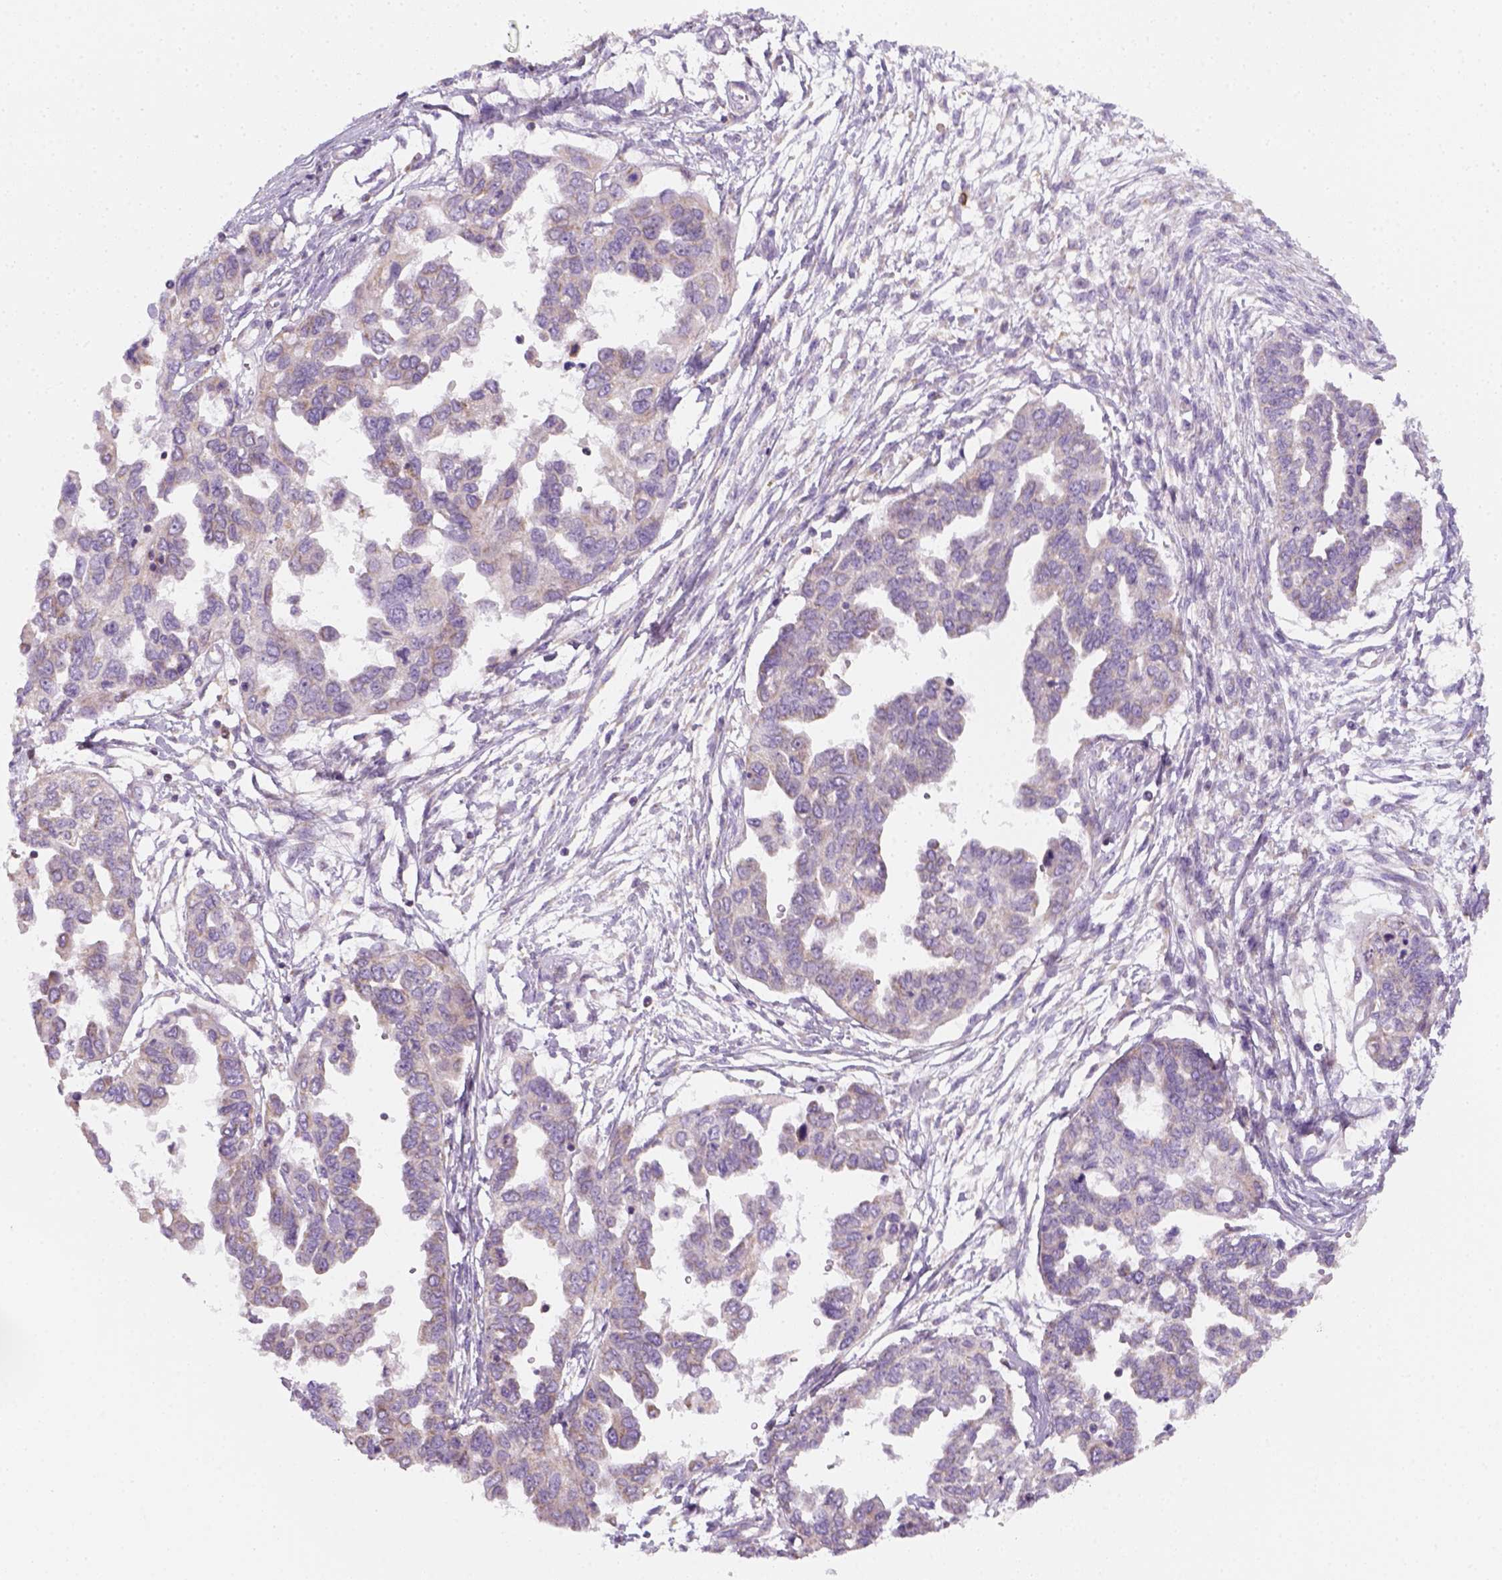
{"staining": {"intensity": "negative", "quantity": "none", "location": "none"}, "tissue": "ovarian cancer", "cell_type": "Tumor cells", "image_type": "cancer", "snomed": [{"axis": "morphology", "description": "Cystadenocarcinoma, serous, NOS"}, {"axis": "topography", "description": "Ovary"}], "caption": "Immunohistochemistry (IHC) photomicrograph of neoplastic tissue: human serous cystadenocarcinoma (ovarian) stained with DAB (3,3'-diaminobenzidine) displays no significant protein staining in tumor cells.", "gene": "AWAT2", "patient": {"sex": "female", "age": 53}}